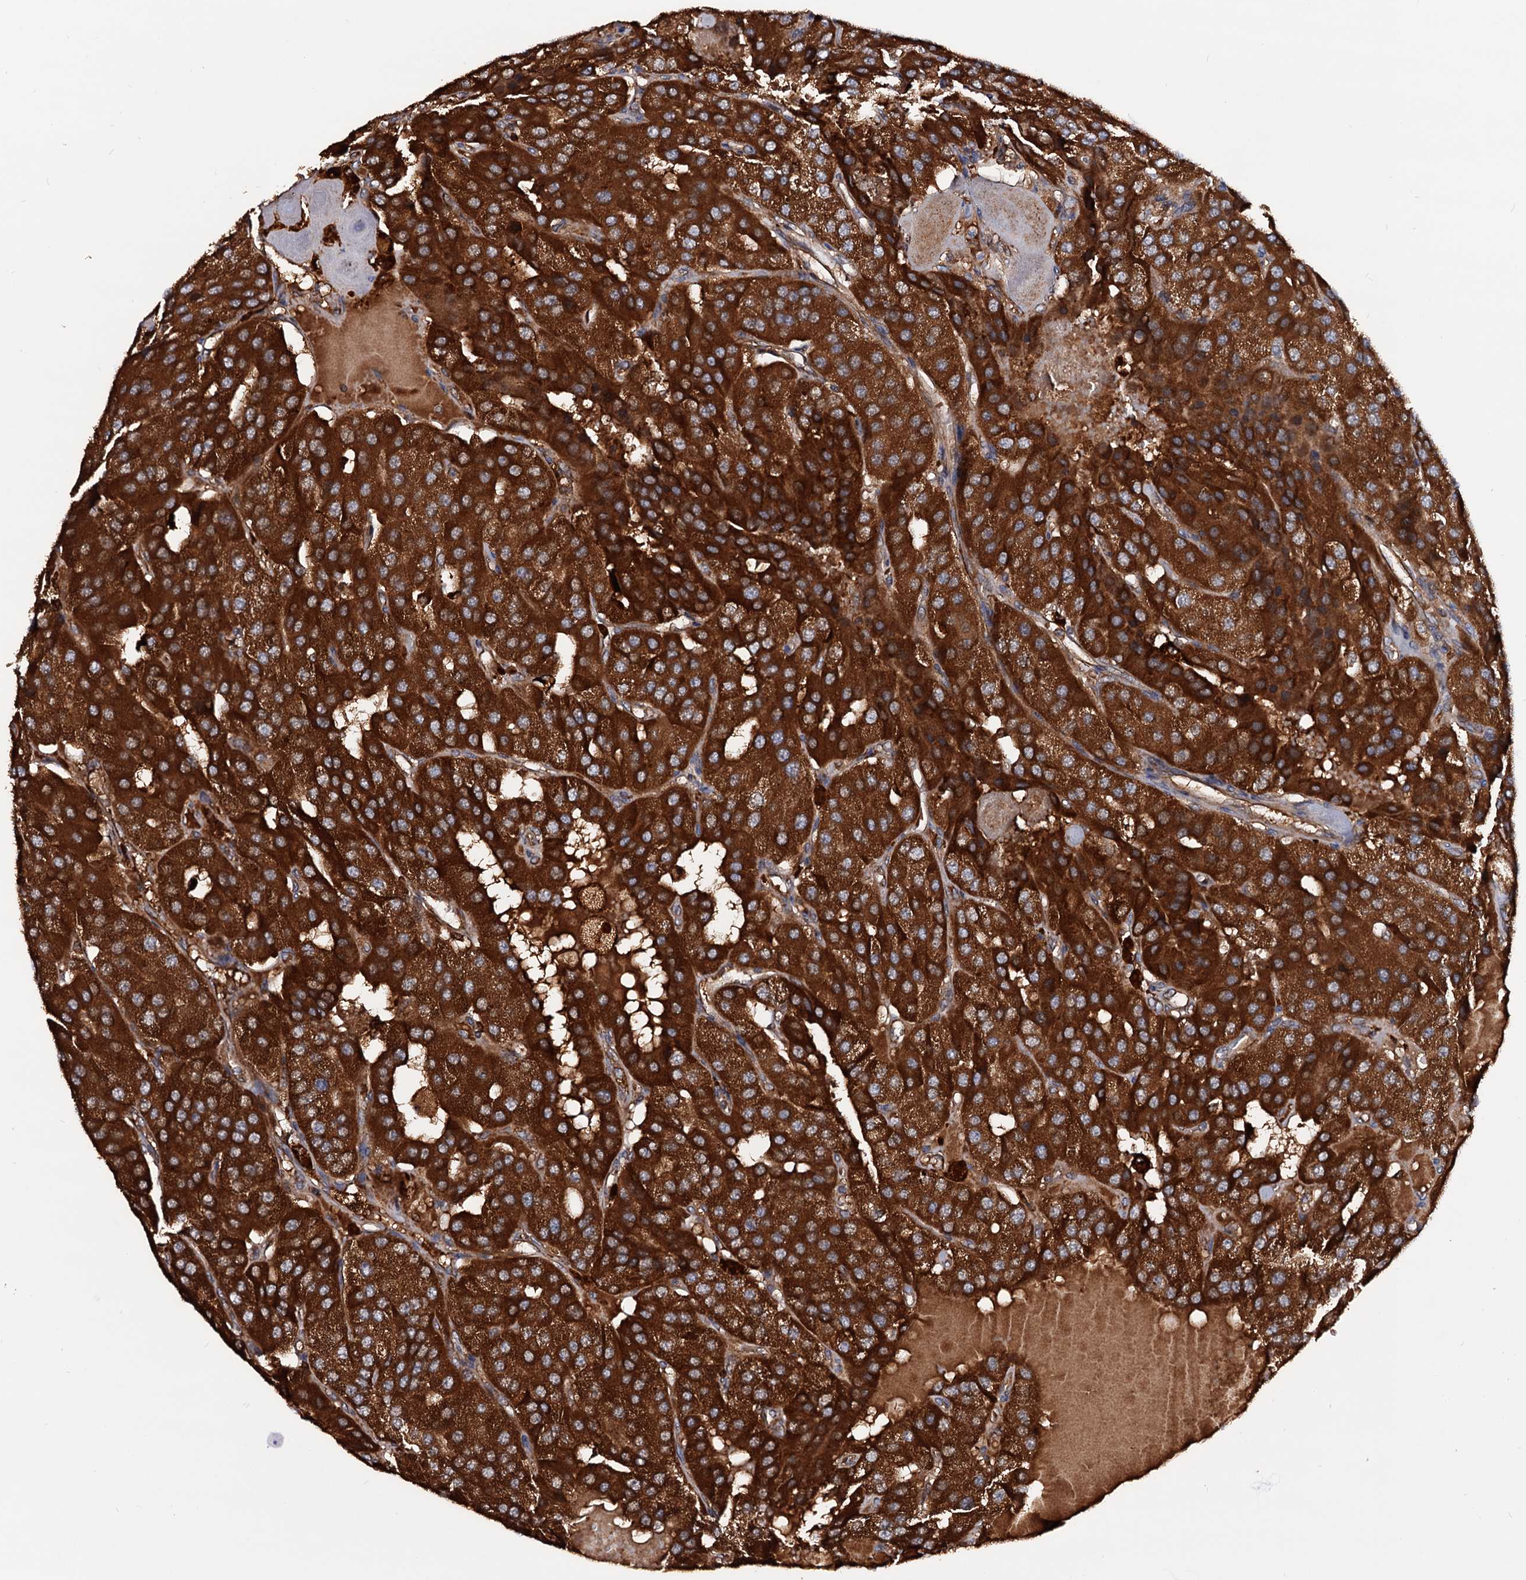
{"staining": {"intensity": "strong", "quantity": ">75%", "location": "cytoplasmic/membranous"}, "tissue": "parathyroid gland", "cell_type": "Glandular cells", "image_type": "normal", "snomed": [{"axis": "morphology", "description": "Normal tissue, NOS"}, {"axis": "morphology", "description": "Adenoma, NOS"}, {"axis": "topography", "description": "Parathyroid gland"}], "caption": "This image demonstrates IHC staining of benign human parathyroid gland, with high strong cytoplasmic/membranous staining in approximately >75% of glandular cells.", "gene": "MRPL42", "patient": {"sex": "female", "age": 86}}